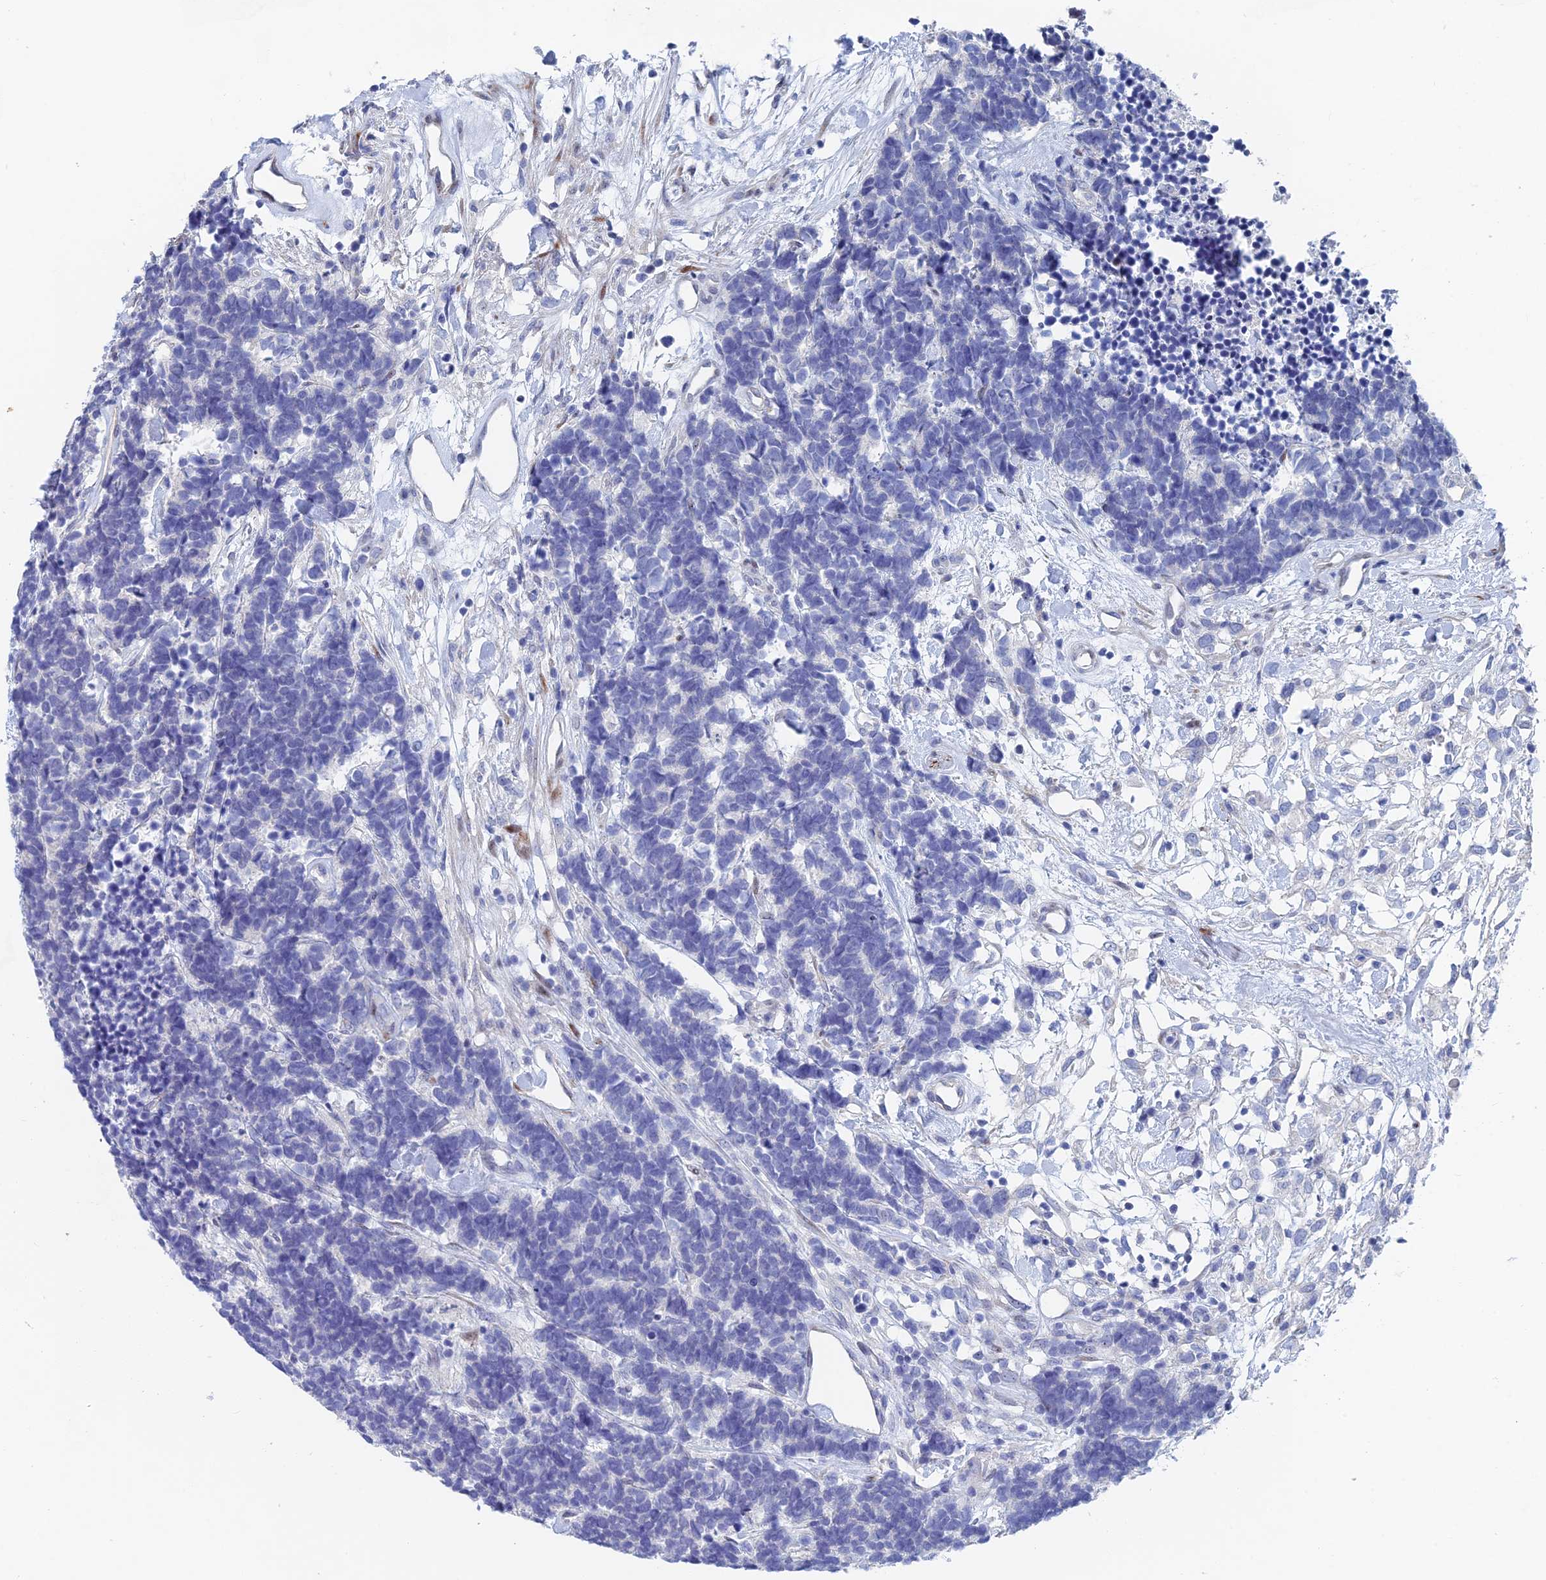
{"staining": {"intensity": "negative", "quantity": "none", "location": "none"}, "tissue": "carcinoid", "cell_type": "Tumor cells", "image_type": "cancer", "snomed": [{"axis": "morphology", "description": "Carcinoma, NOS"}, {"axis": "morphology", "description": "Carcinoid, malignant, NOS"}, {"axis": "topography", "description": "Urinary bladder"}], "caption": "Immunohistochemistry histopathology image of neoplastic tissue: carcinoid stained with DAB shows no significant protein staining in tumor cells.", "gene": "DRGX", "patient": {"sex": "male", "age": 57}}